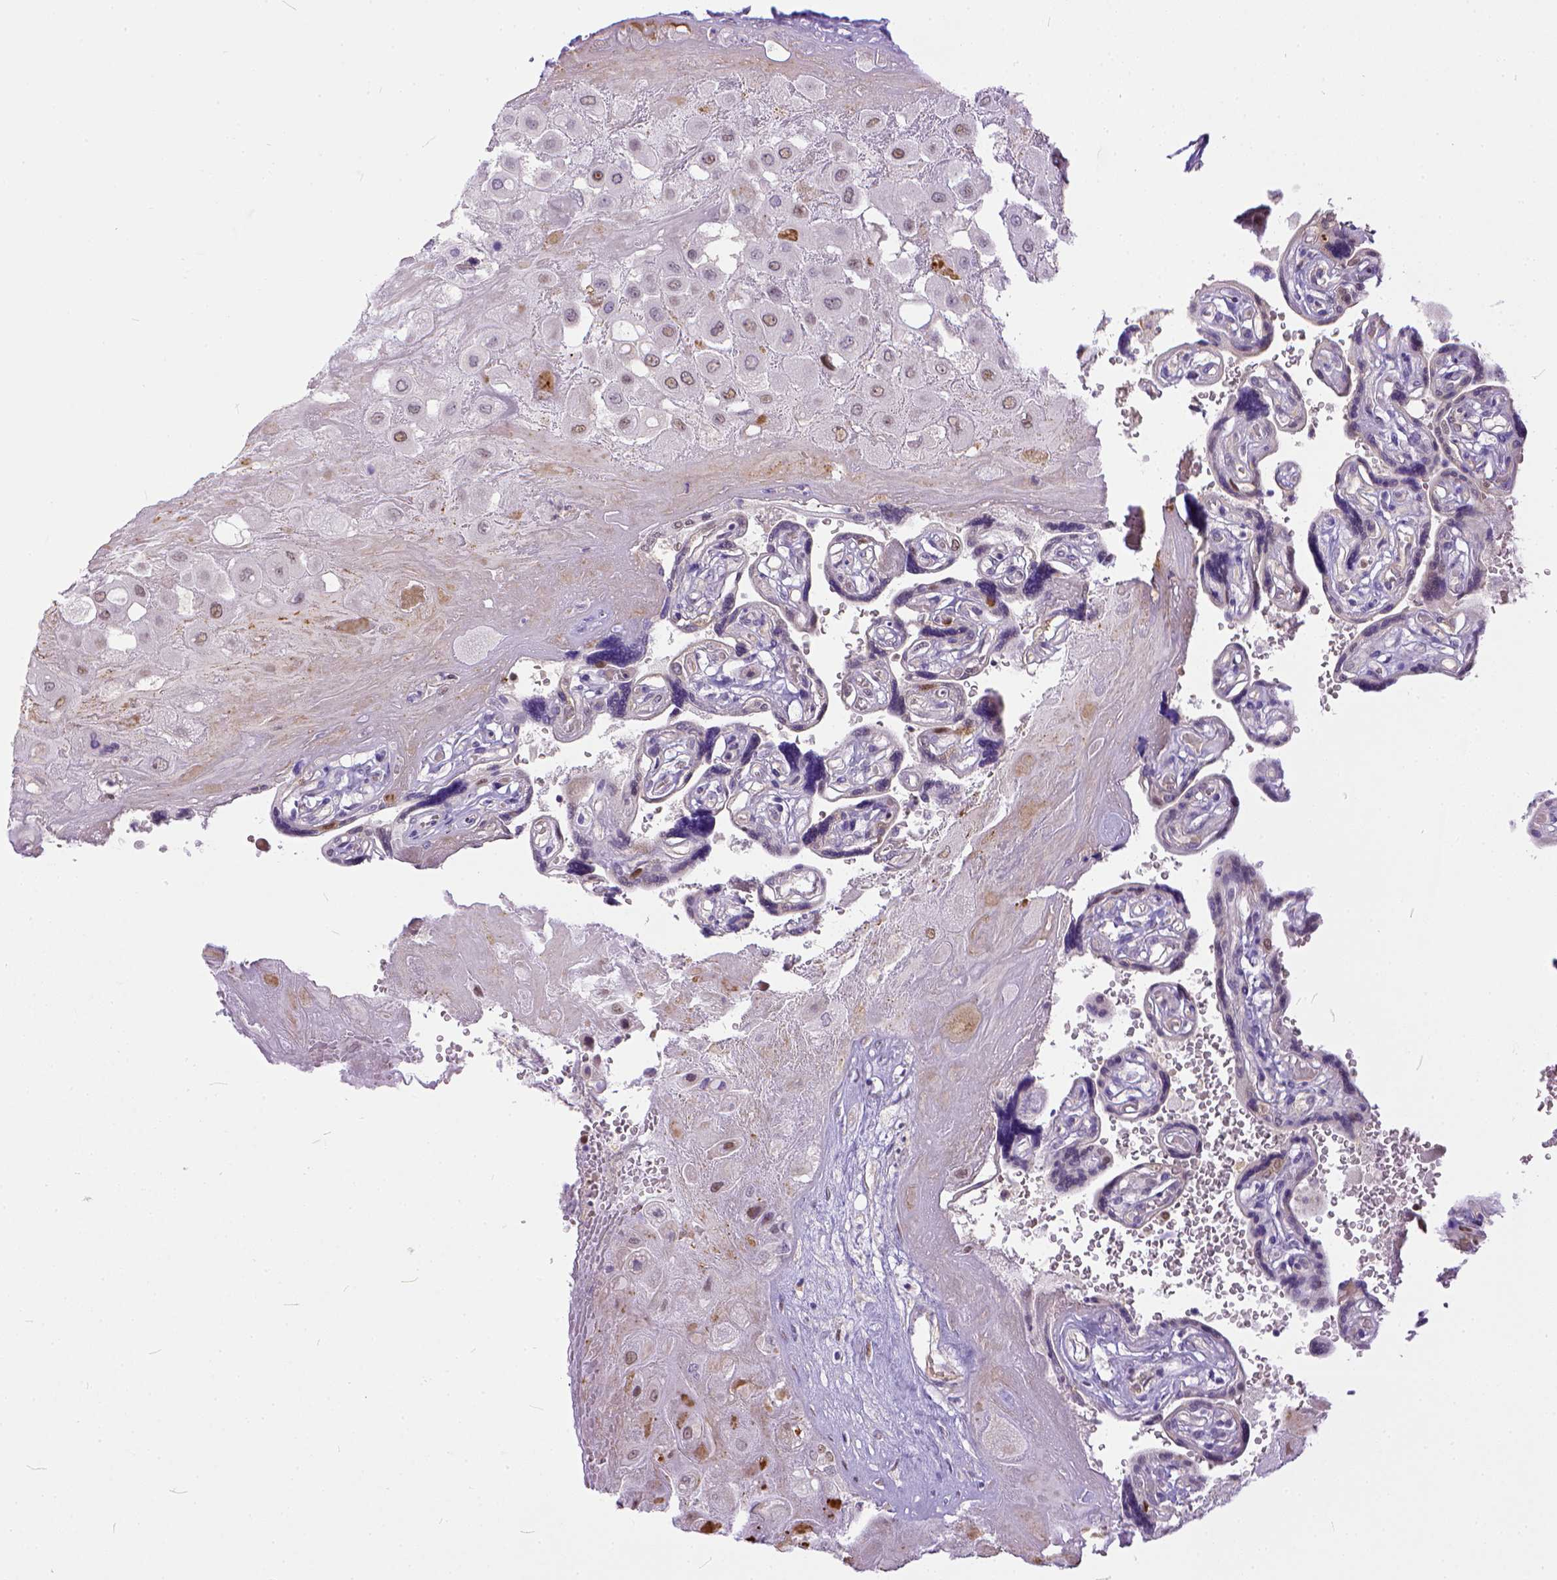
{"staining": {"intensity": "moderate", "quantity": ">75%", "location": "nuclear"}, "tissue": "placenta", "cell_type": "Decidual cells", "image_type": "normal", "snomed": [{"axis": "morphology", "description": "Normal tissue, NOS"}, {"axis": "topography", "description": "Placenta"}], "caption": "DAB (3,3'-diaminobenzidine) immunohistochemical staining of unremarkable placenta displays moderate nuclear protein positivity in approximately >75% of decidual cells.", "gene": "ERCC1", "patient": {"sex": "female", "age": 32}}